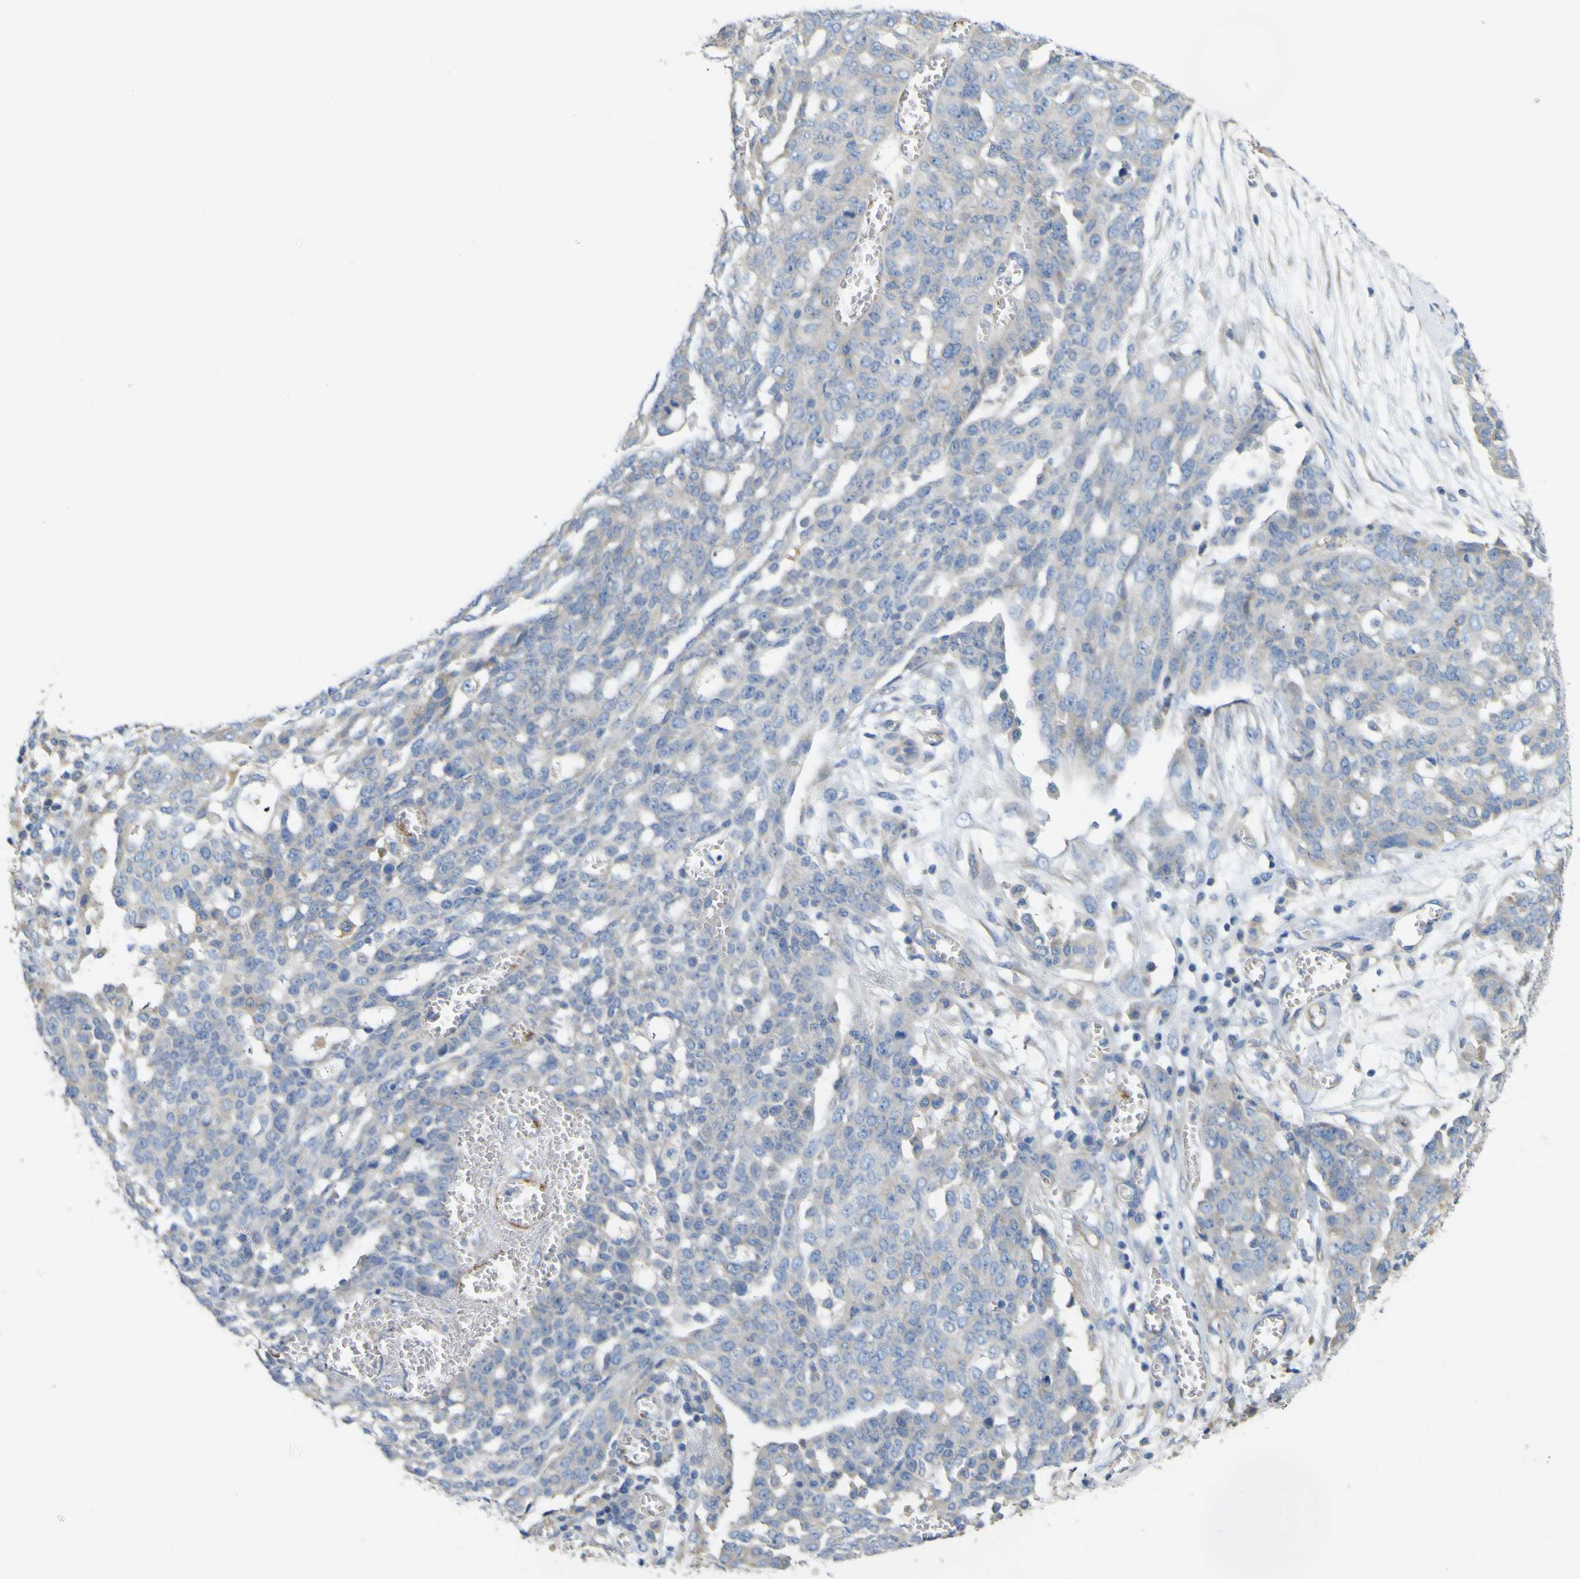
{"staining": {"intensity": "negative", "quantity": "none", "location": "none"}, "tissue": "ovarian cancer", "cell_type": "Tumor cells", "image_type": "cancer", "snomed": [{"axis": "morphology", "description": "Cystadenocarcinoma, serous, NOS"}, {"axis": "topography", "description": "Soft tissue"}, {"axis": "topography", "description": "Ovary"}], "caption": "This is a histopathology image of immunohistochemistry staining of ovarian serous cystadenocarcinoma, which shows no staining in tumor cells.", "gene": "MYEOV", "patient": {"sex": "female", "age": 57}}